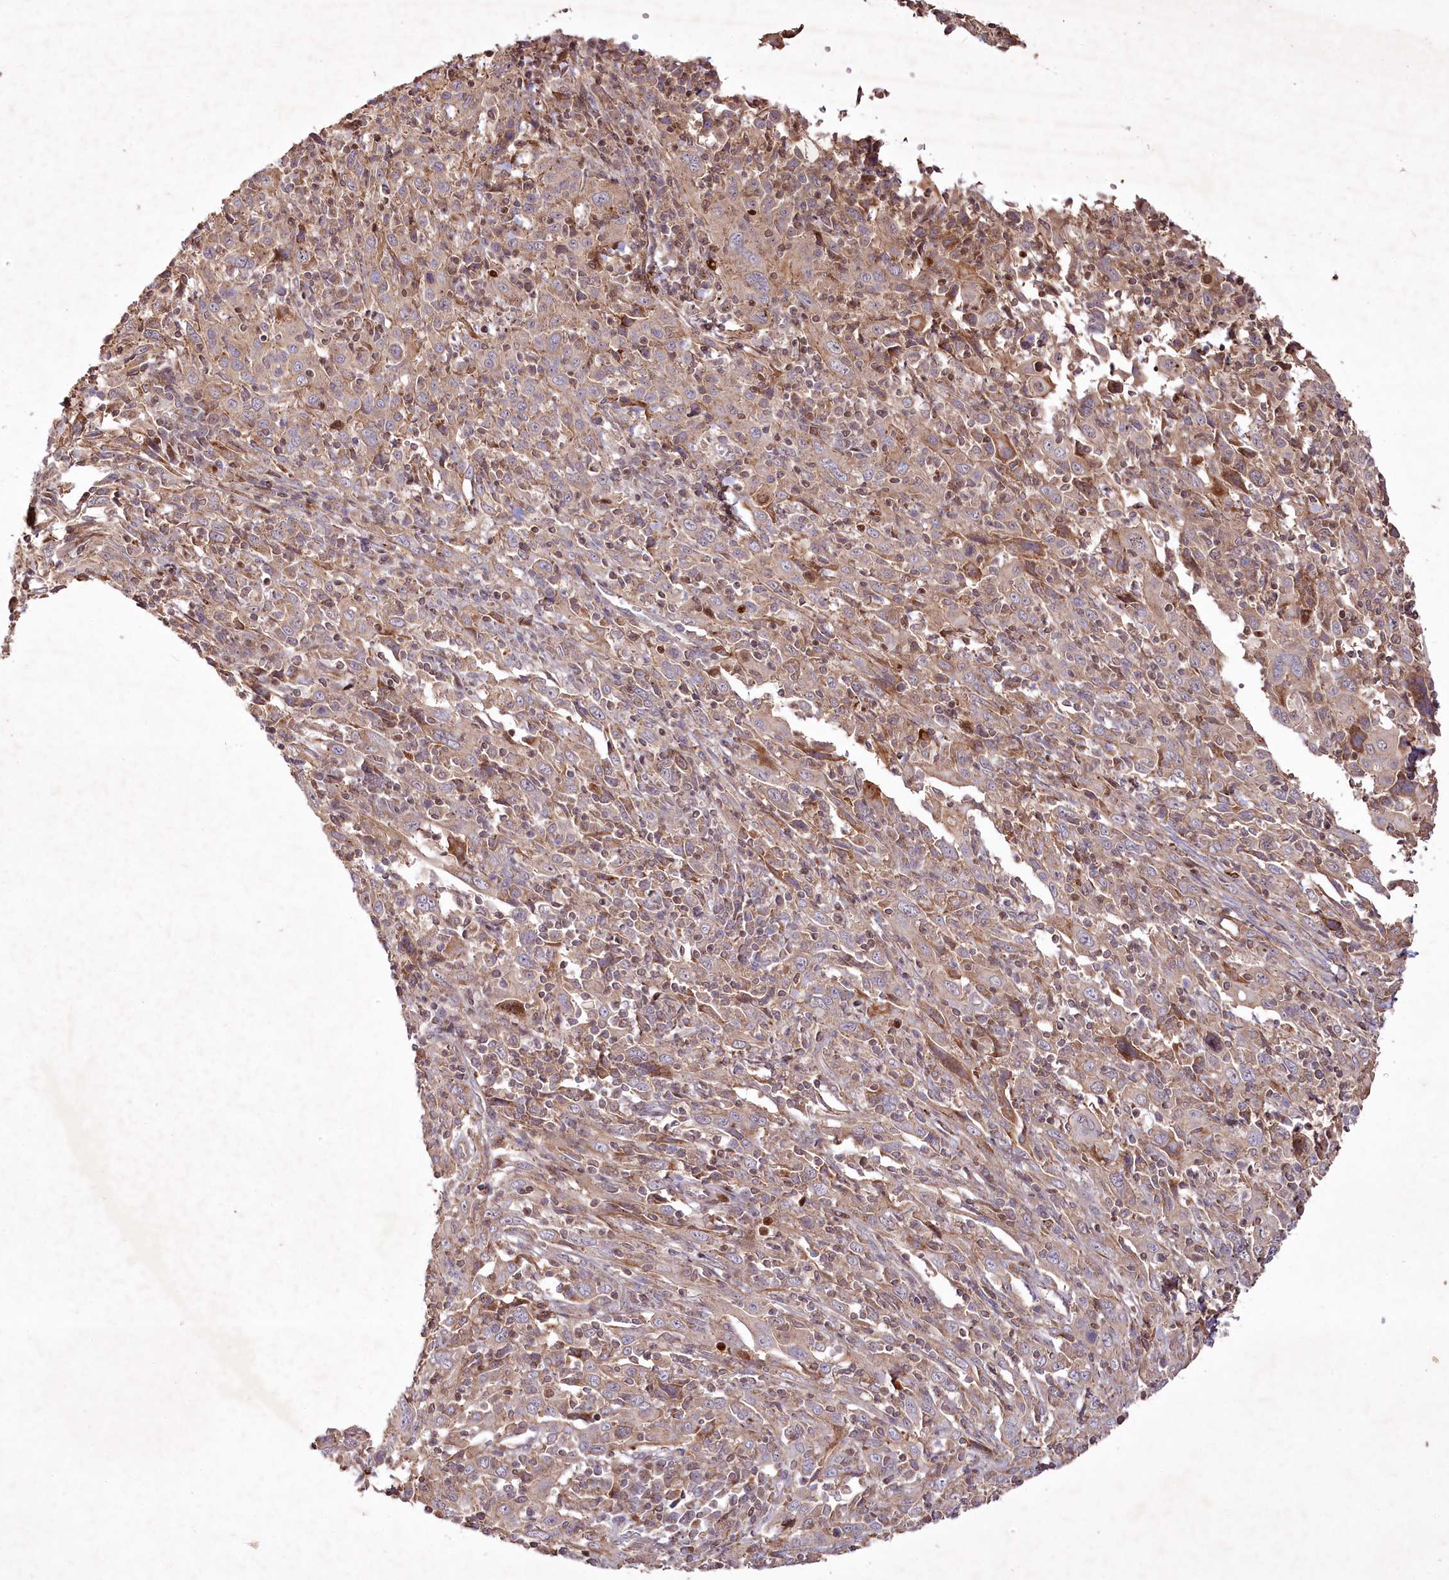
{"staining": {"intensity": "strong", "quantity": ">75%", "location": "cytoplasmic/membranous"}, "tissue": "cervical cancer", "cell_type": "Tumor cells", "image_type": "cancer", "snomed": [{"axis": "morphology", "description": "Squamous cell carcinoma, NOS"}, {"axis": "topography", "description": "Cervix"}], "caption": "This is a histology image of immunohistochemistry (IHC) staining of cervical cancer (squamous cell carcinoma), which shows strong staining in the cytoplasmic/membranous of tumor cells.", "gene": "PSTK", "patient": {"sex": "female", "age": 46}}